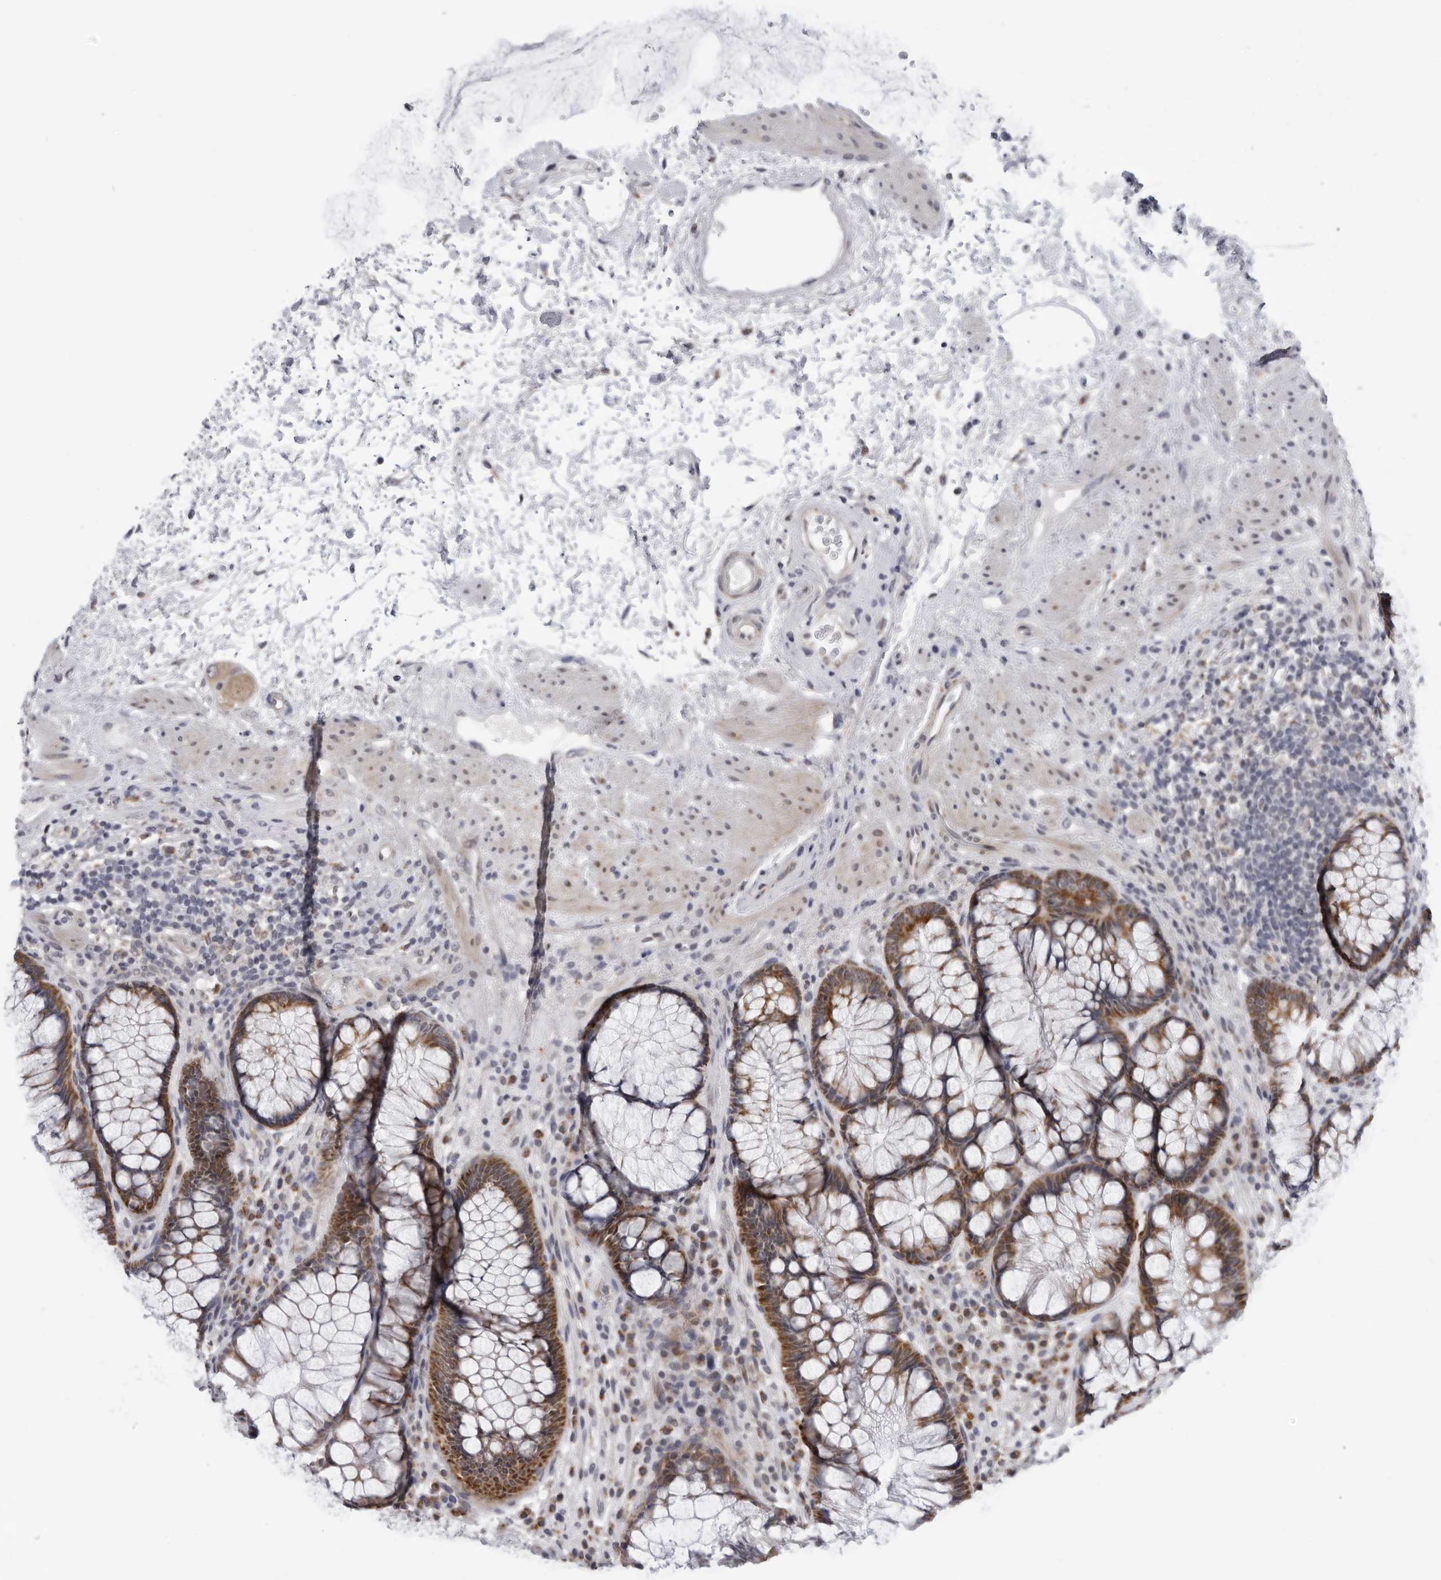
{"staining": {"intensity": "strong", "quantity": ">75%", "location": "cytoplasmic/membranous"}, "tissue": "rectum", "cell_type": "Glandular cells", "image_type": "normal", "snomed": [{"axis": "morphology", "description": "Normal tissue, NOS"}, {"axis": "topography", "description": "Rectum"}], "caption": "This photomicrograph exhibits IHC staining of unremarkable rectum, with high strong cytoplasmic/membranous expression in approximately >75% of glandular cells.", "gene": "CPT2", "patient": {"sex": "male", "age": 51}}